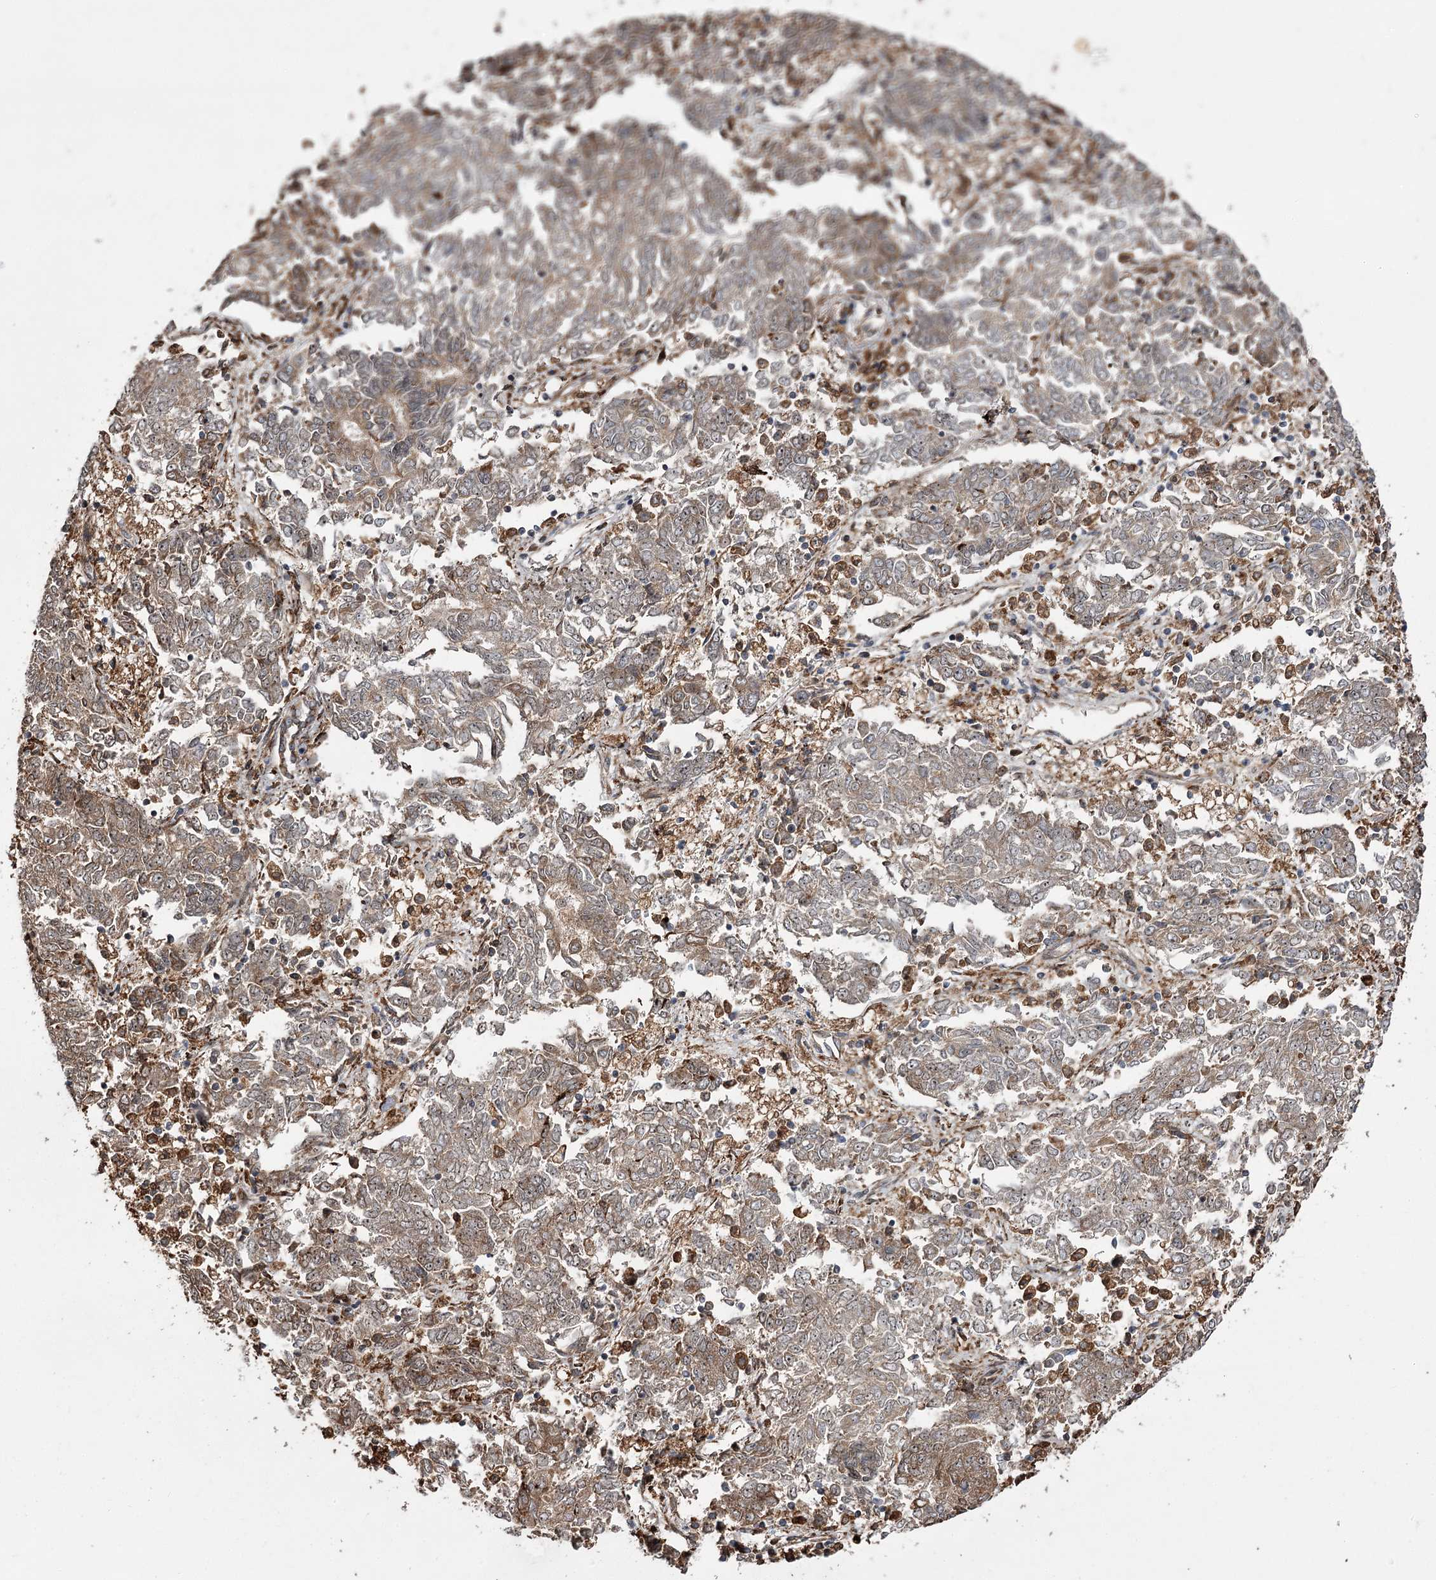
{"staining": {"intensity": "weak", "quantity": "25%-75%", "location": "cytoplasmic/membranous"}, "tissue": "endometrial cancer", "cell_type": "Tumor cells", "image_type": "cancer", "snomed": [{"axis": "morphology", "description": "Adenocarcinoma, NOS"}, {"axis": "topography", "description": "Endometrium"}], "caption": "Brown immunohistochemical staining in human endometrial adenocarcinoma reveals weak cytoplasmic/membranous expression in about 25%-75% of tumor cells.", "gene": "FANCL", "patient": {"sex": "female", "age": 80}}